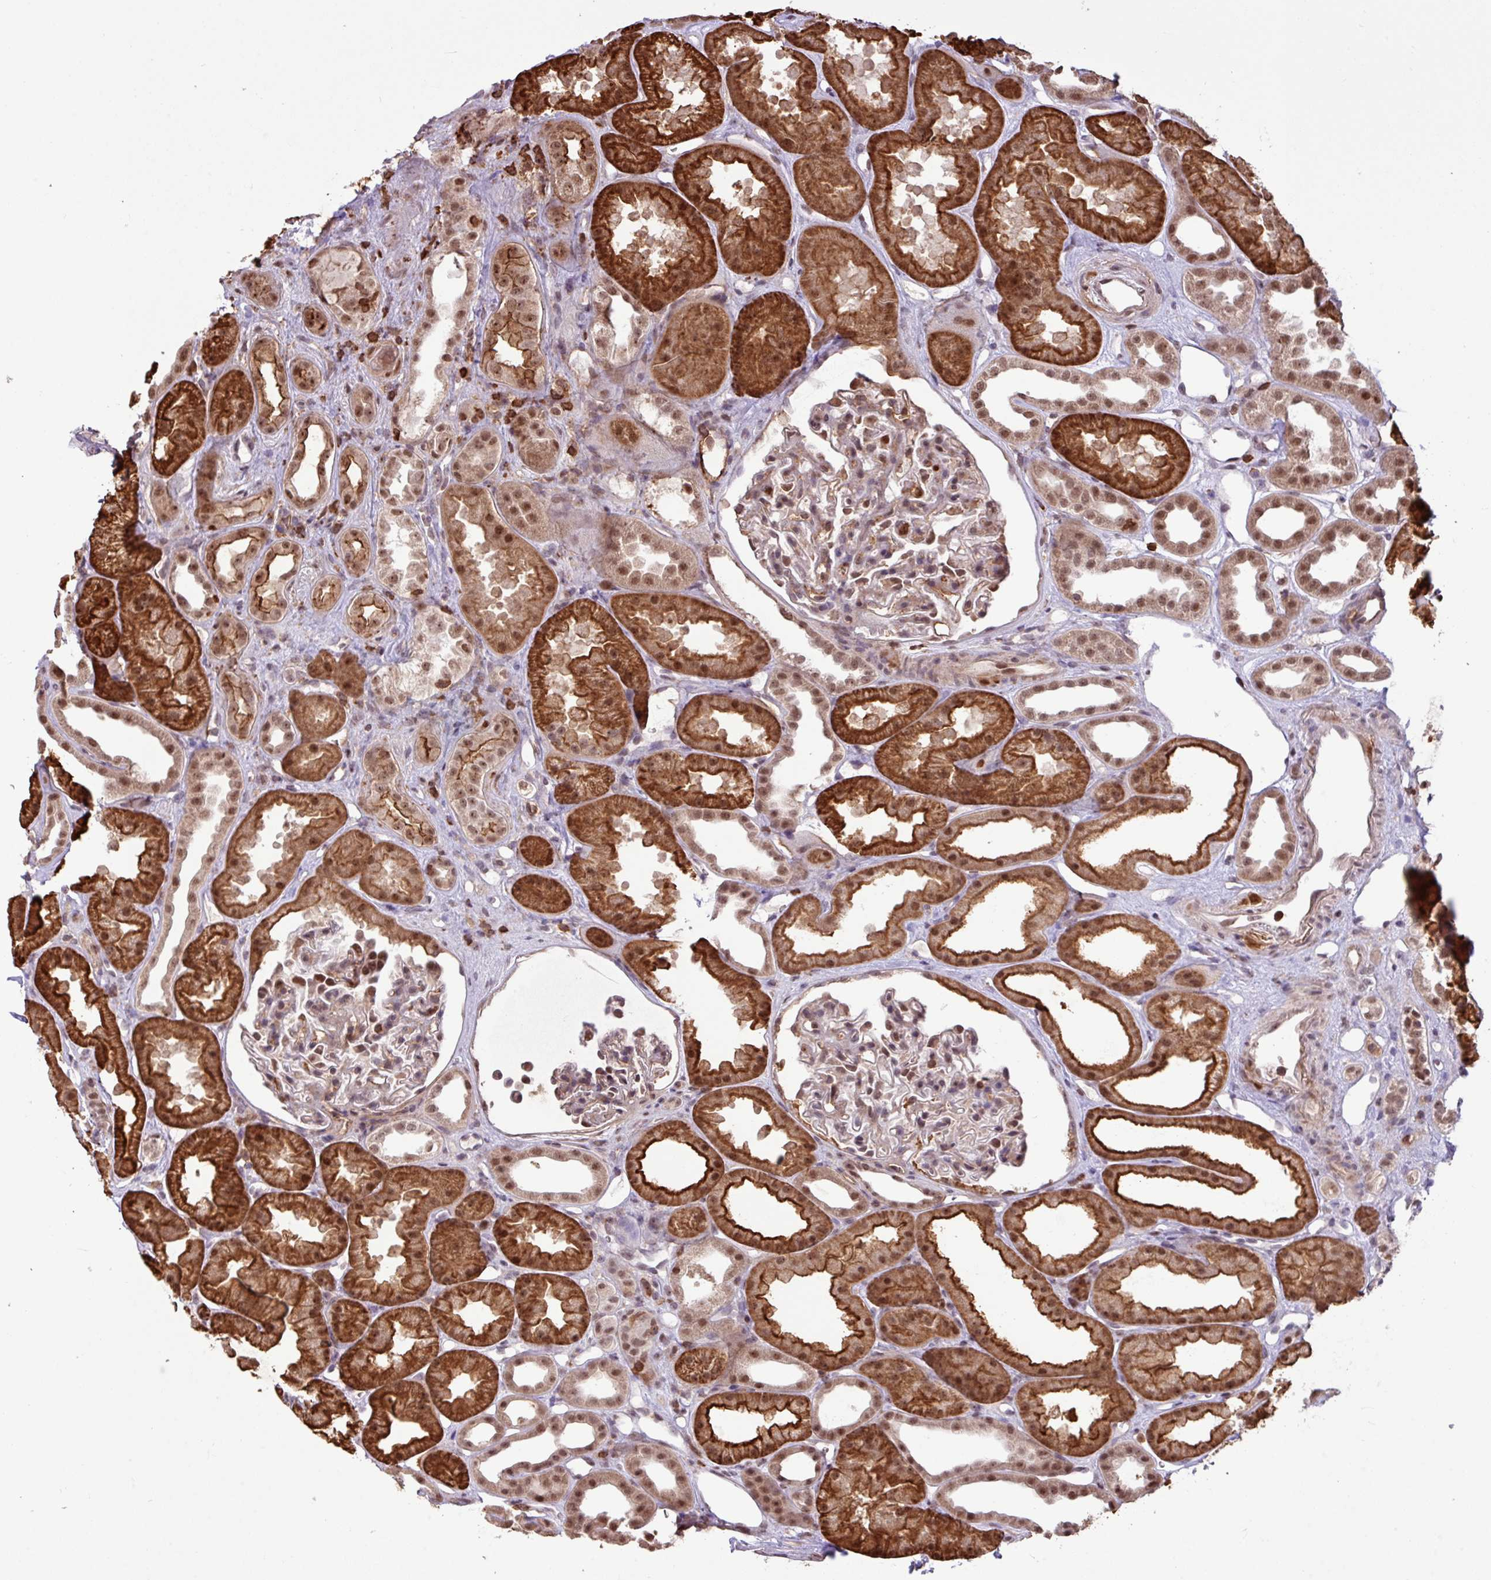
{"staining": {"intensity": "moderate", "quantity": ">75%", "location": "nuclear"}, "tissue": "kidney", "cell_type": "Cells in glomeruli", "image_type": "normal", "snomed": [{"axis": "morphology", "description": "Normal tissue, NOS"}, {"axis": "topography", "description": "Kidney"}], "caption": "Protein expression analysis of normal human kidney reveals moderate nuclear positivity in about >75% of cells in glomeruli.", "gene": "GON7", "patient": {"sex": "male", "age": 61}}